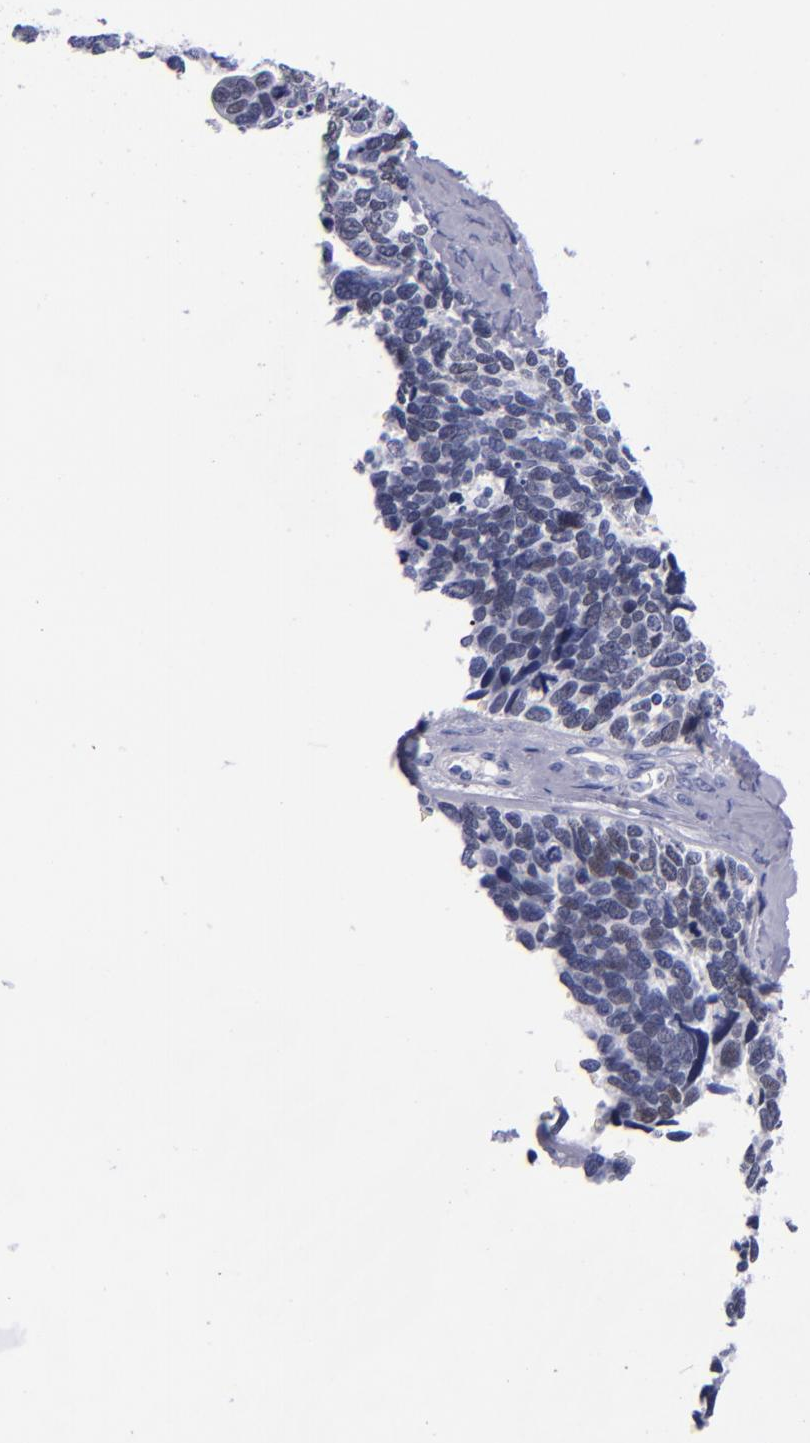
{"staining": {"intensity": "weak", "quantity": "<25%", "location": "nuclear"}, "tissue": "ovarian cancer", "cell_type": "Tumor cells", "image_type": "cancer", "snomed": [{"axis": "morphology", "description": "Cystadenocarcinoma, serous, NOS"}, {"axis": "topography", "description": "Ovary"}], "caption": "The micrograph displays no staining of tumor cells in ovarian cancer. Brightfield microscopy of immunohistochemistry stained with DAB (3,3'-diaminobenzidine) (brown) and hematoxylin (blue), captured at high magnification.", "gene": "MCM7", "patient": {"sex": "female", "age": 77}}